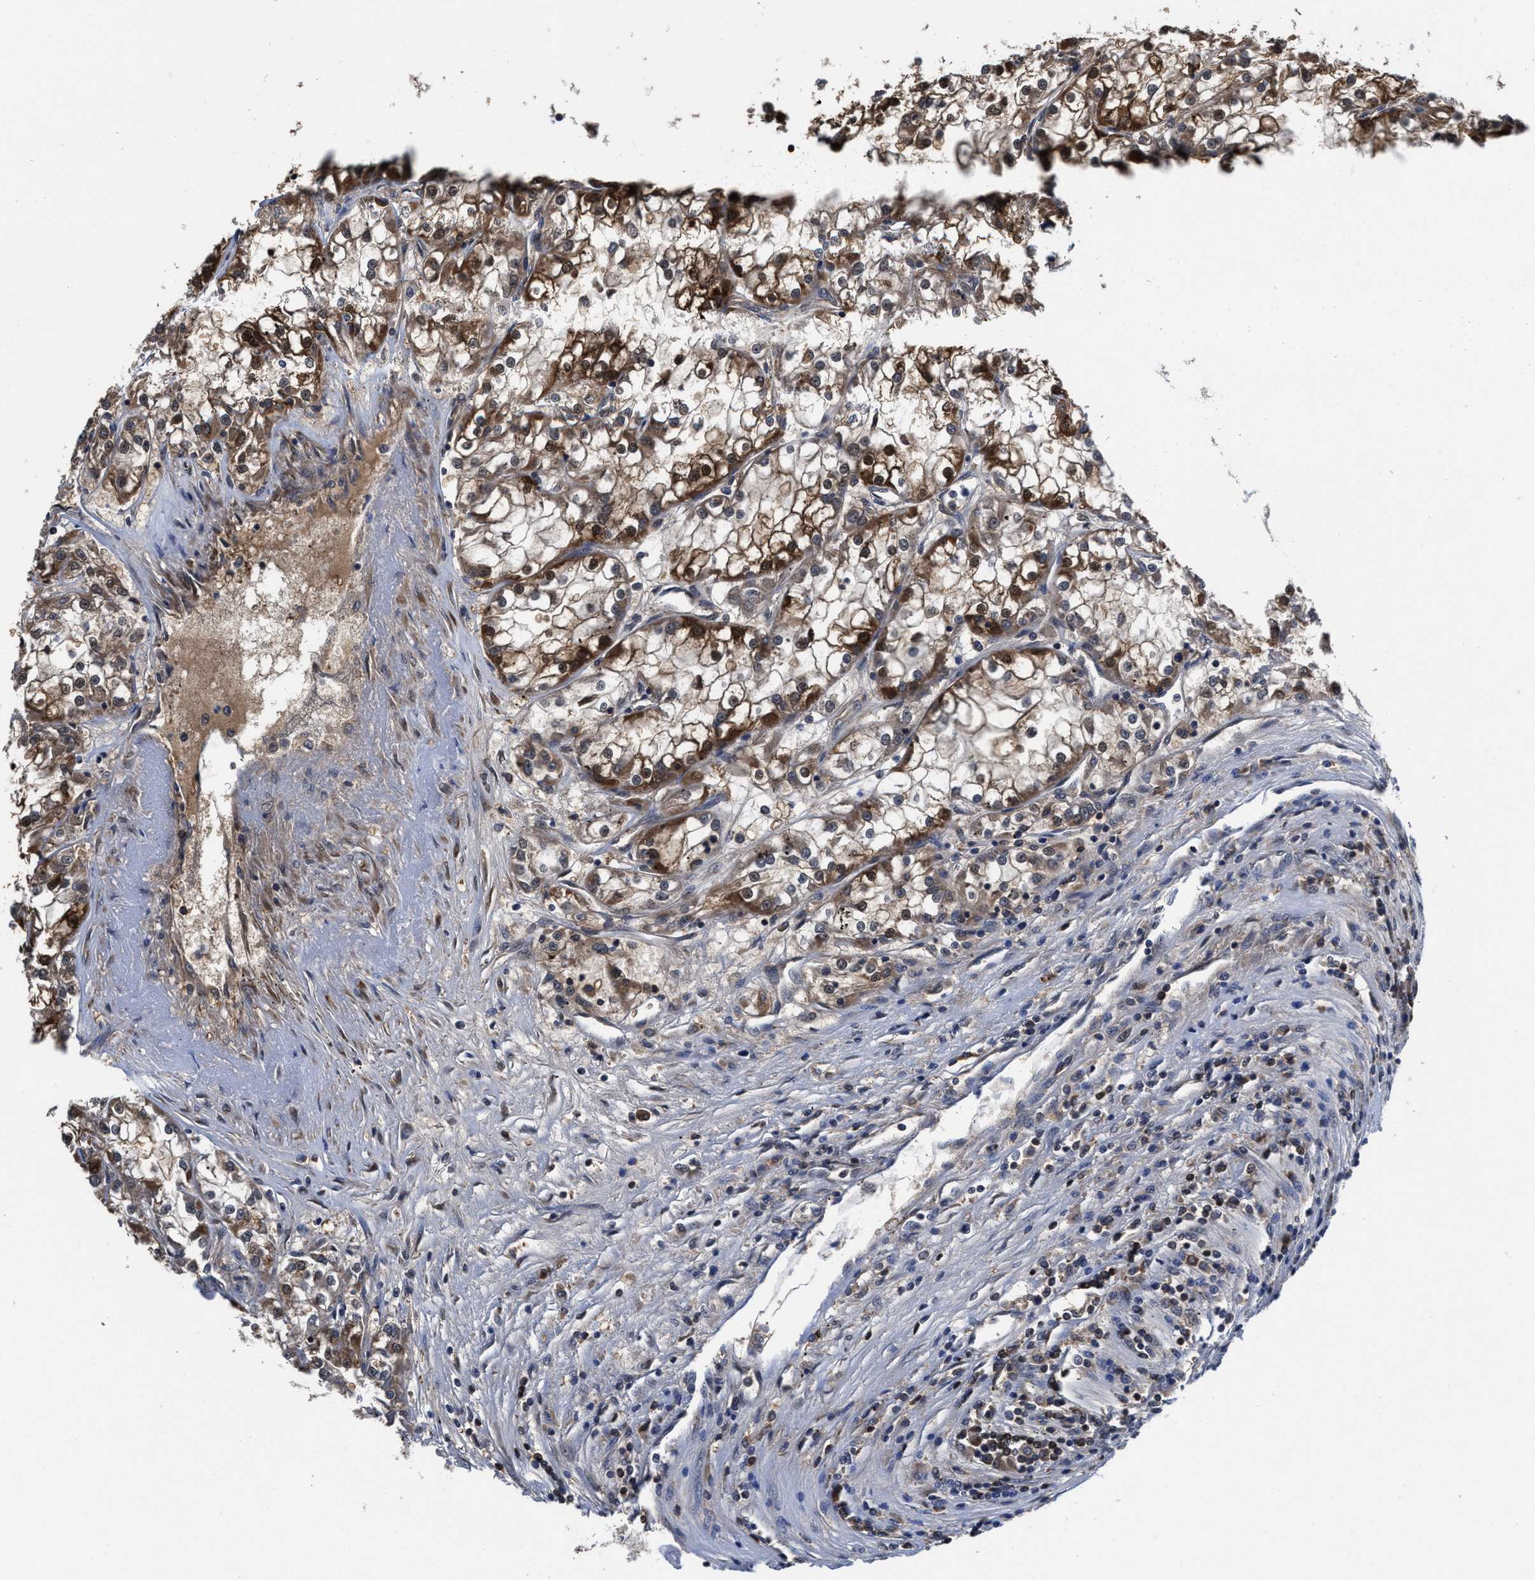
{"staining": {"intensity": "moderate", "quantity": ">75%", "location": "cytoplasmic/membranous,nuclear"}, "tissue": "renal cancer", "cell_type": "Tumor cells", "image_type": "cancer", "snomed": [{"axis": "morphology", "description": "Adenocarcinoma, NOS"}, {"axis": "topography", "description": "Kidney"}], "caption": "High-power microscopy captured an IHC image of renal adenocarcinoma, revealing moderate cytoplasmic/membranous and nuclear staining in approximately >75% of tumor cells.", "gene": "KIF12", "patient": {"sex": "female", "age": 52}}